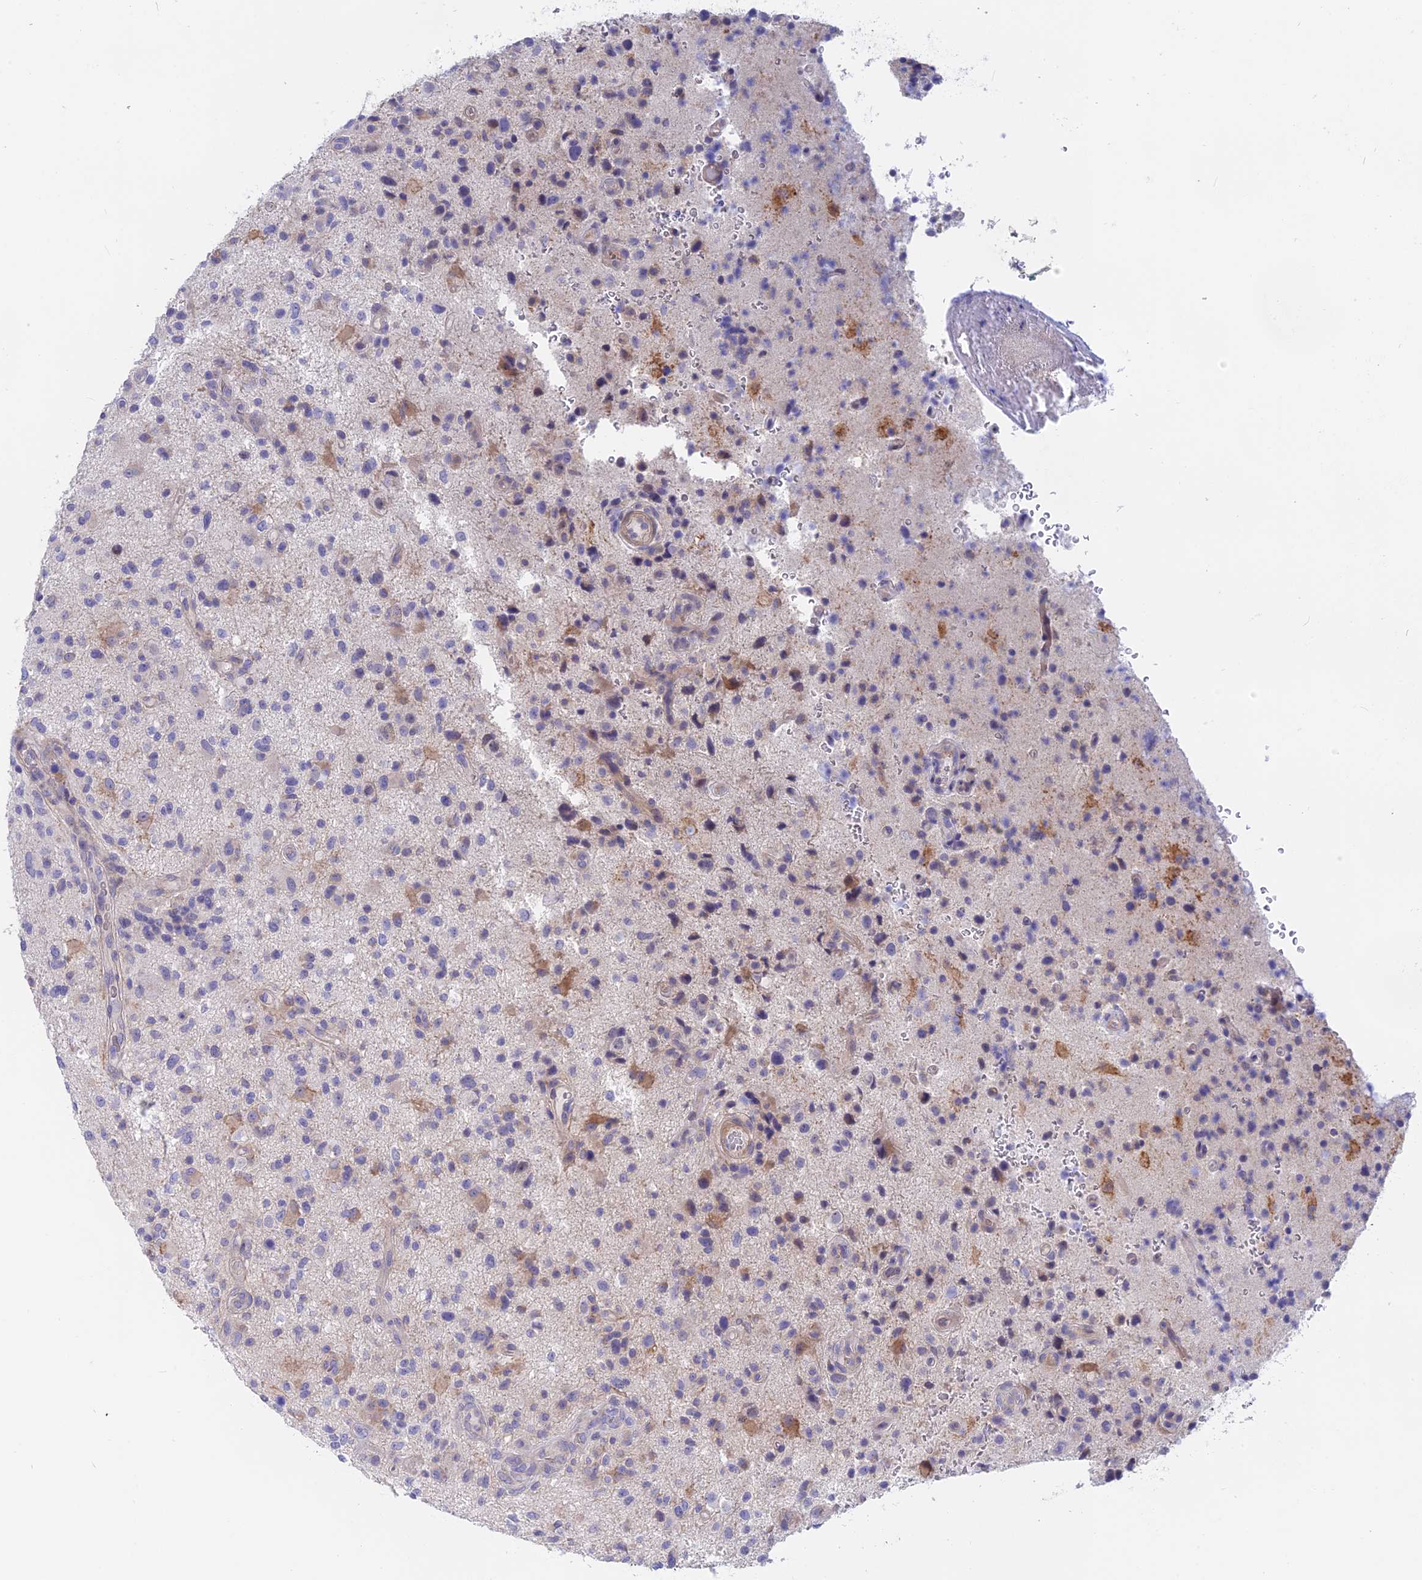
{"staining": {"intensity": "negative", "quantity": "none", "location": "none"}, "tissue": "glioma", "cell_type": "Tumor cells", "image_type": "cancer", "snomed": [{"axis": "morphology", "description": "Glioma, malignant, High grade"}, {"axis": "topography", "description": "Brain"}], "caption": "This is an immunohistochemistry (IHC) micrograph of human malignant glioma (high-grade). There is no positivity in tumor cells.", "gene": "GLB1L", "patient": {"sex": "male", "age": 47}}